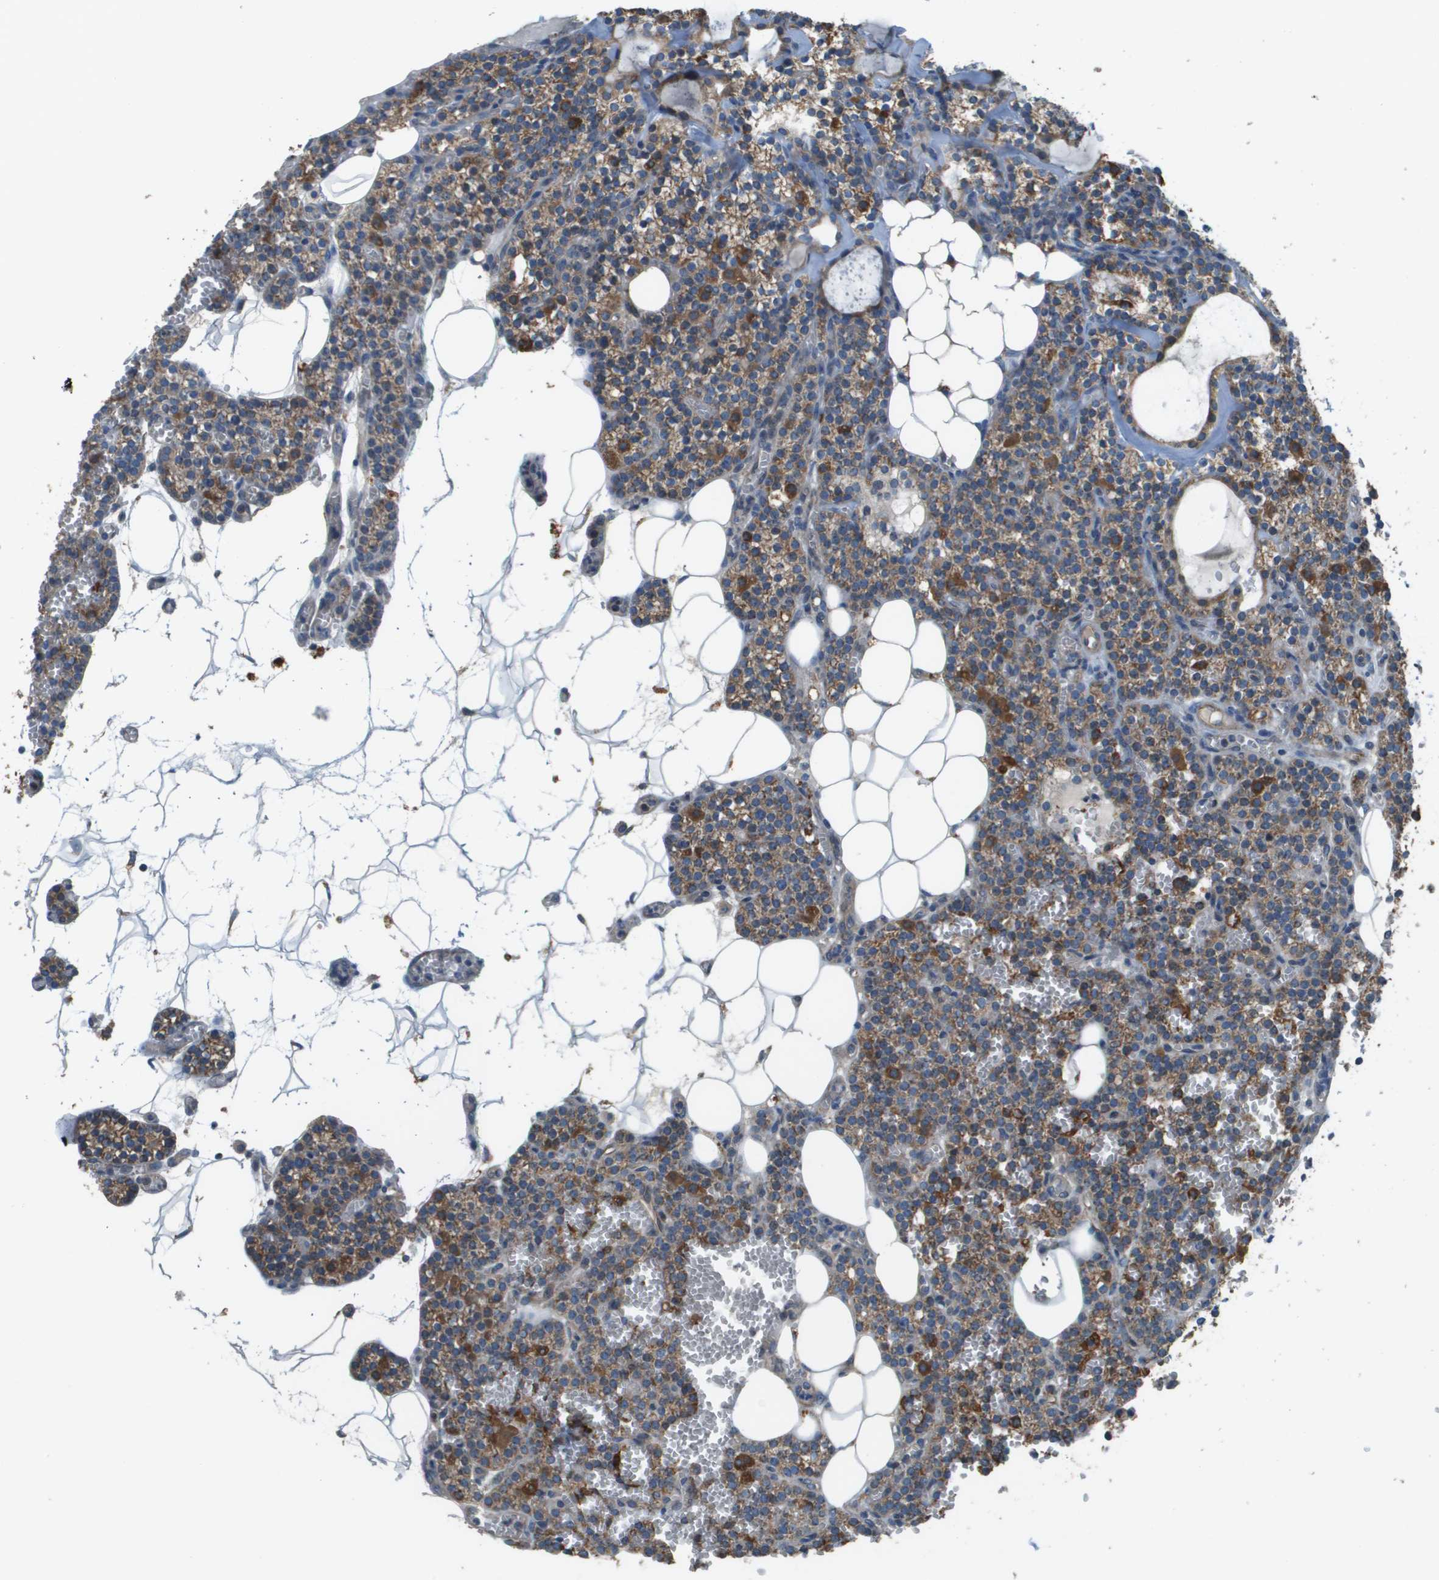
{"staining": {"intensity": "moderate", "quantity": ">75%", "location": "cytoplasmic/membranous"}, "tissue": "parathyroid gland", "cell_type": "Glandular cells", "image_type": "normal", "snomed": [{"axis": "morphology", "description": "Normal tissue, NOS"}, {"axis": "morphology", "description": "Adenoma, NOS"}, {"axis": "topography", "description": "Parathyroid gland"}], "caption": "Protein expression analysis of benign parathyroid gland reveals moderate cytoplasmic/membranous staining in approximately >75% of glandular cells. (Stains: DAB (3,3'-diaminobenzidine) in brown, nuclei in blue, Microscopy: brightfield microscopy at high magnification).", "gene": "NRK", "patient": {"sex": "female", "age": 58}}